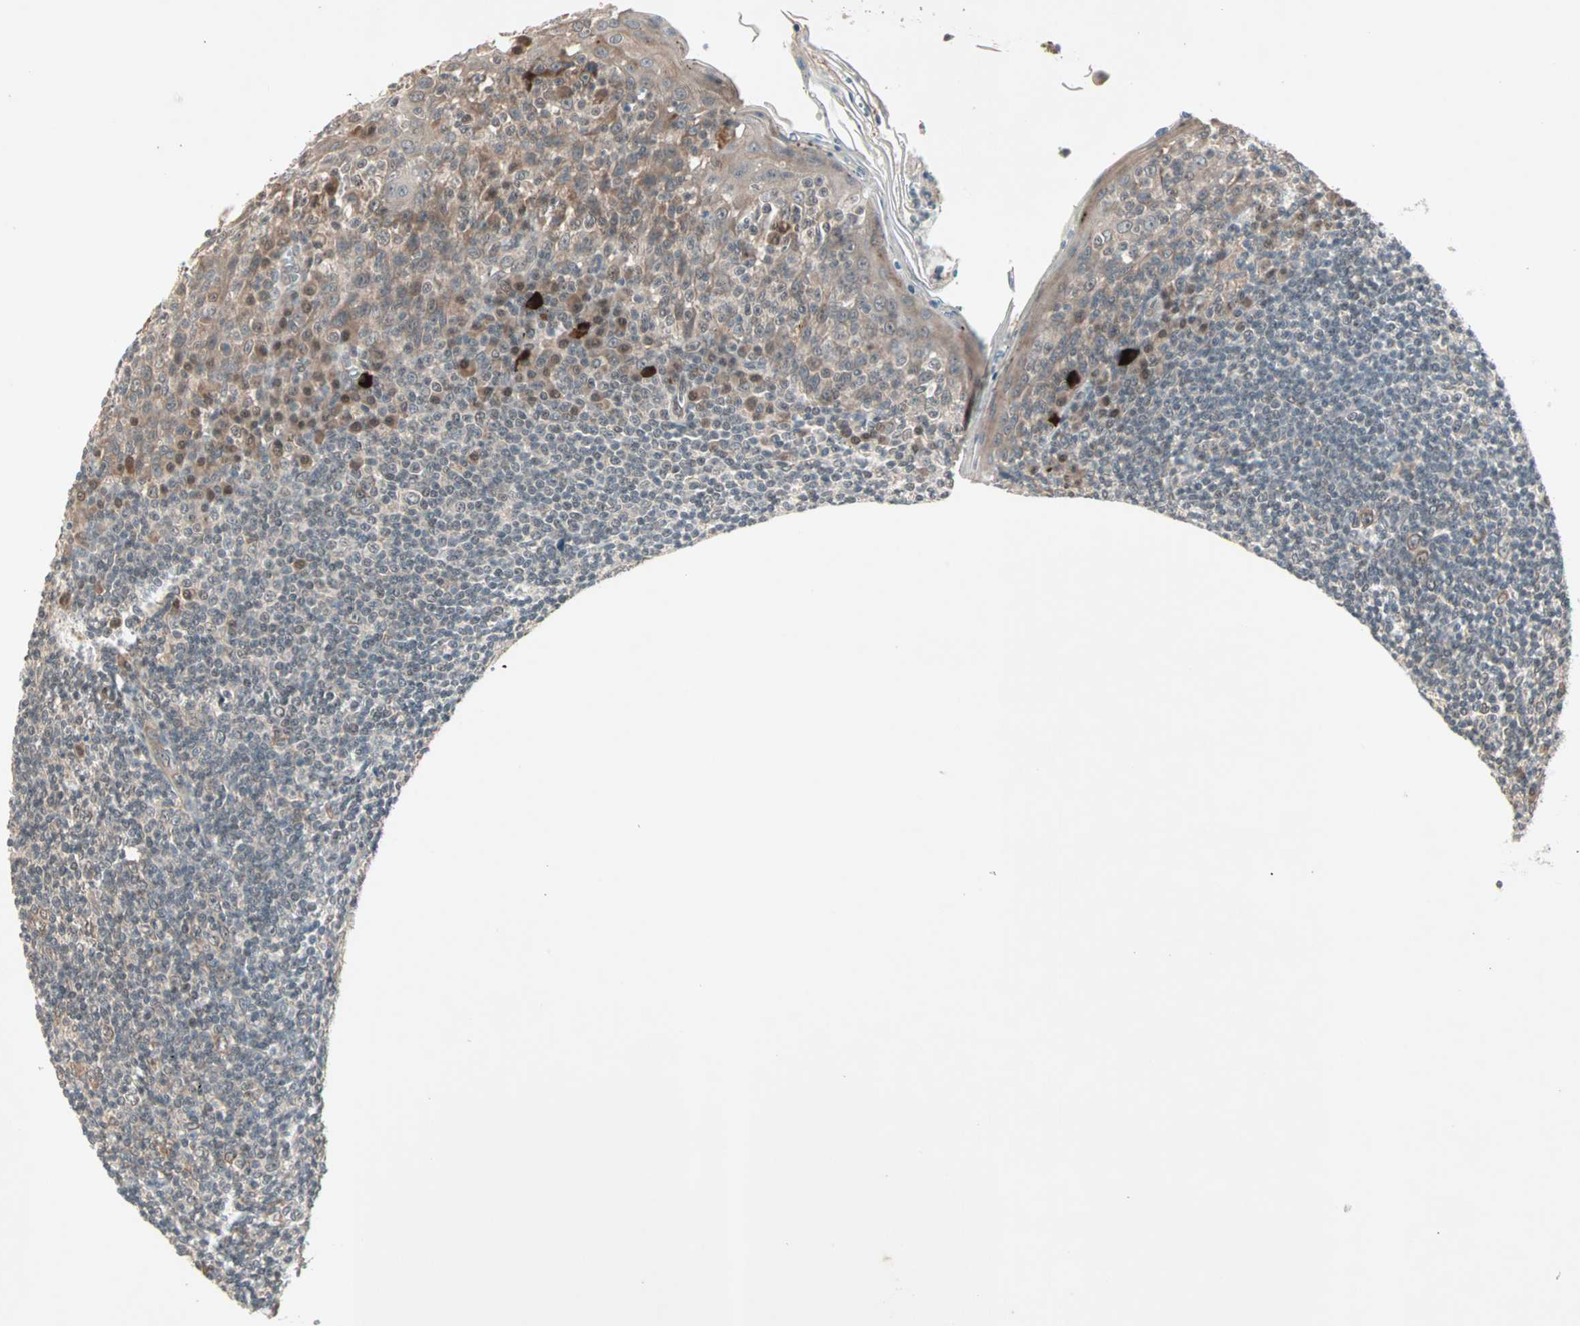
{"staining": {"intensity": "weak", "quantity": ">75%", "location": "cytoplasmic/membranous"}, "tissue": "tonsil", "cell_type": "Germinal center cells", "image_type": "normal", "snomed": [{"axis": "morphology", "description": "Normal tissue, NOS"}, {"axis": "topography", "description": "Tonsil"}], "caption": "Protein expression analysis of normal human tonsil reveals weak cytoplasmic/membranous positivity in about >75% of germinal center cells.", "gene": "PGBD1", "patient": {"sex": "male", "age": 31}}